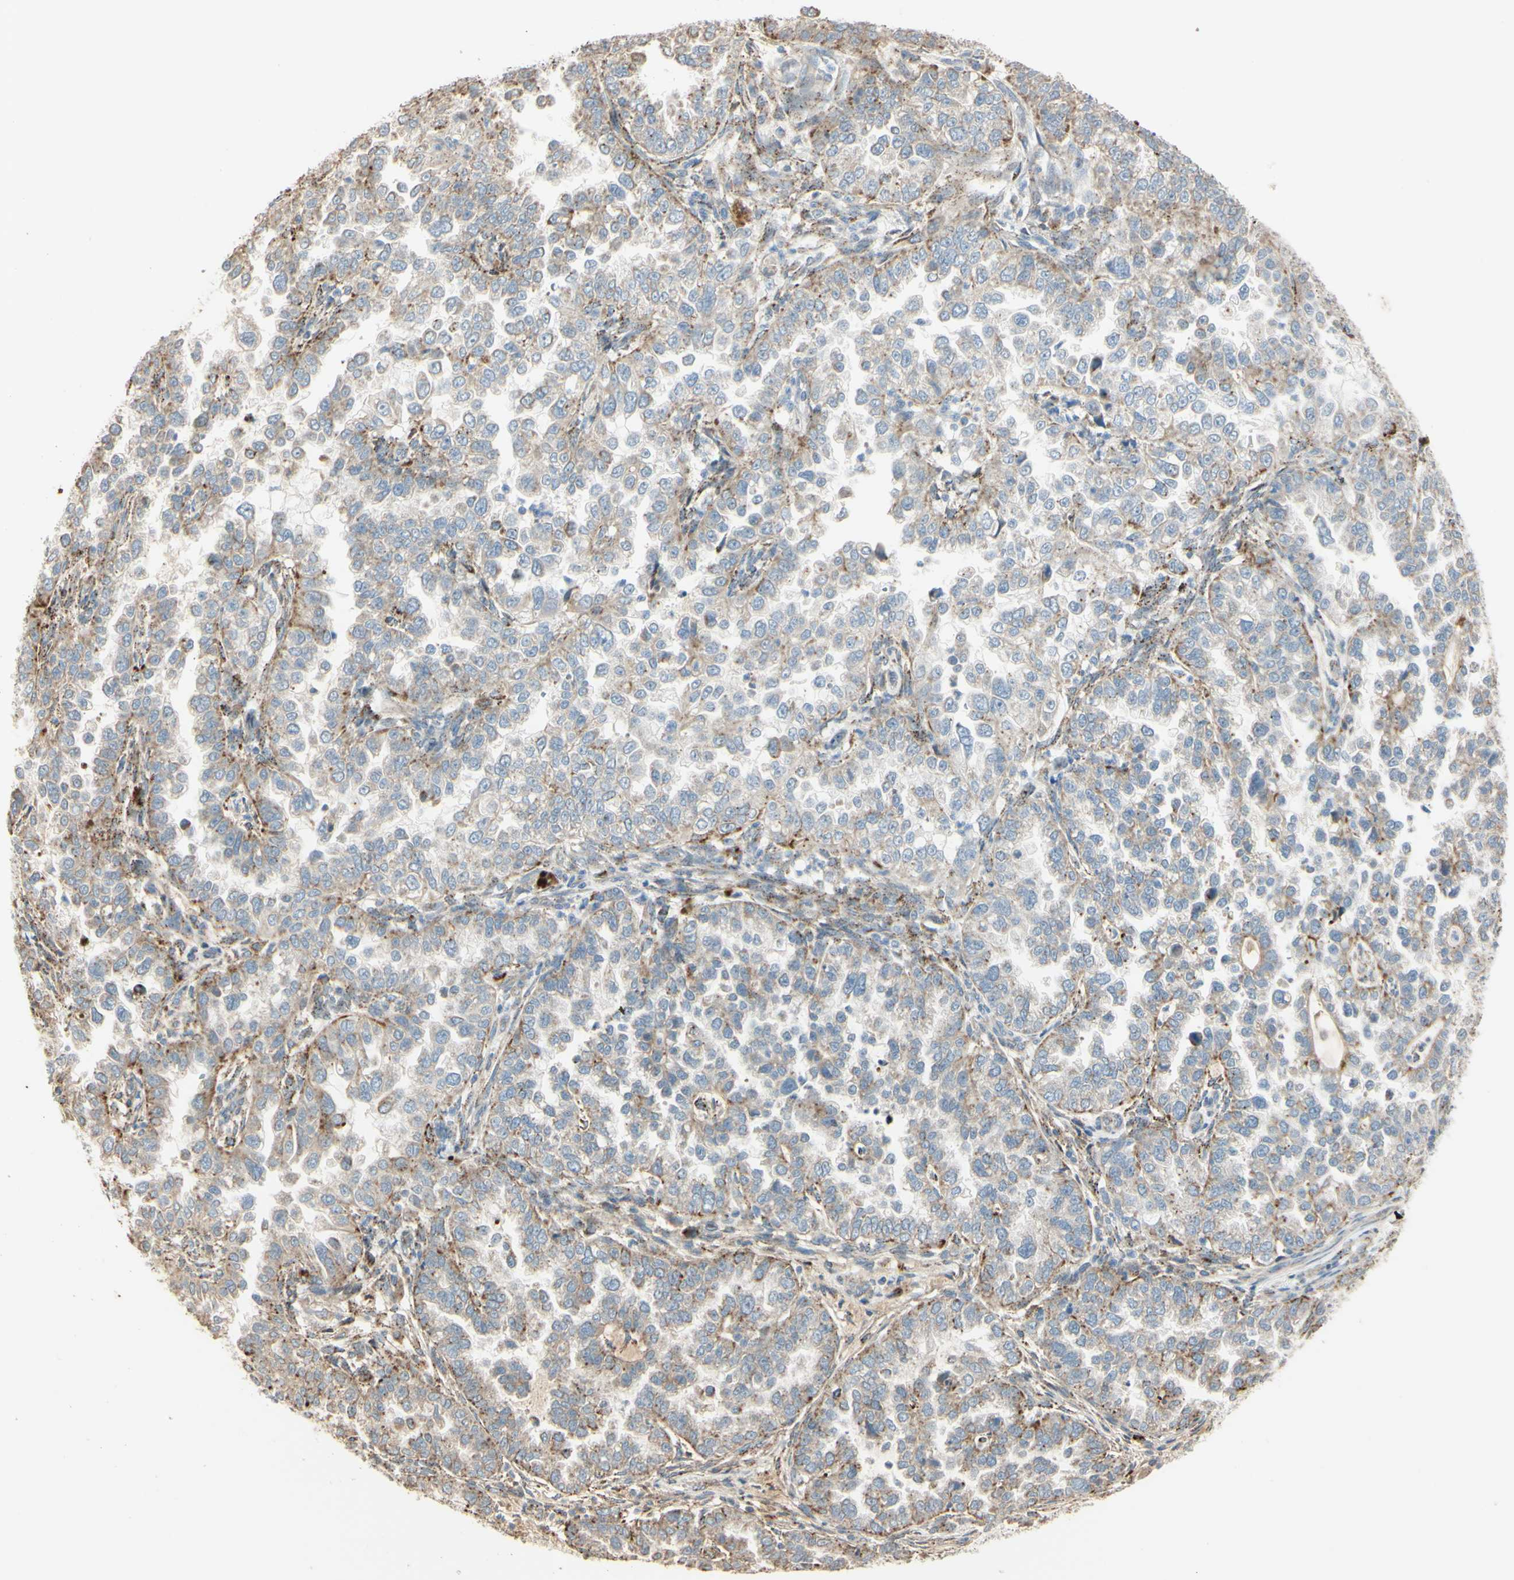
{"staining": {"intensity": "weak", "quantity": ">75%", "location": "cytoplasmic/membranous"}, "tissue": "endometrial cancer", "cell_type": "Tumor cells", "image_type": "cancer", "snomed": [{"axis": "morphology", "description": "Adenocarcinoma, NOS"}, {"axis": "topography", "description": "Endometrium"}], "caption": "The image displays immunohistochemical staining of endometrial cancer. There is weak cytoplasmic/membranous staining is identified in approximately >75% of tumor cells.", "gene": "ANGPTL1", "patient": {"sex": "female", "age": 85}}